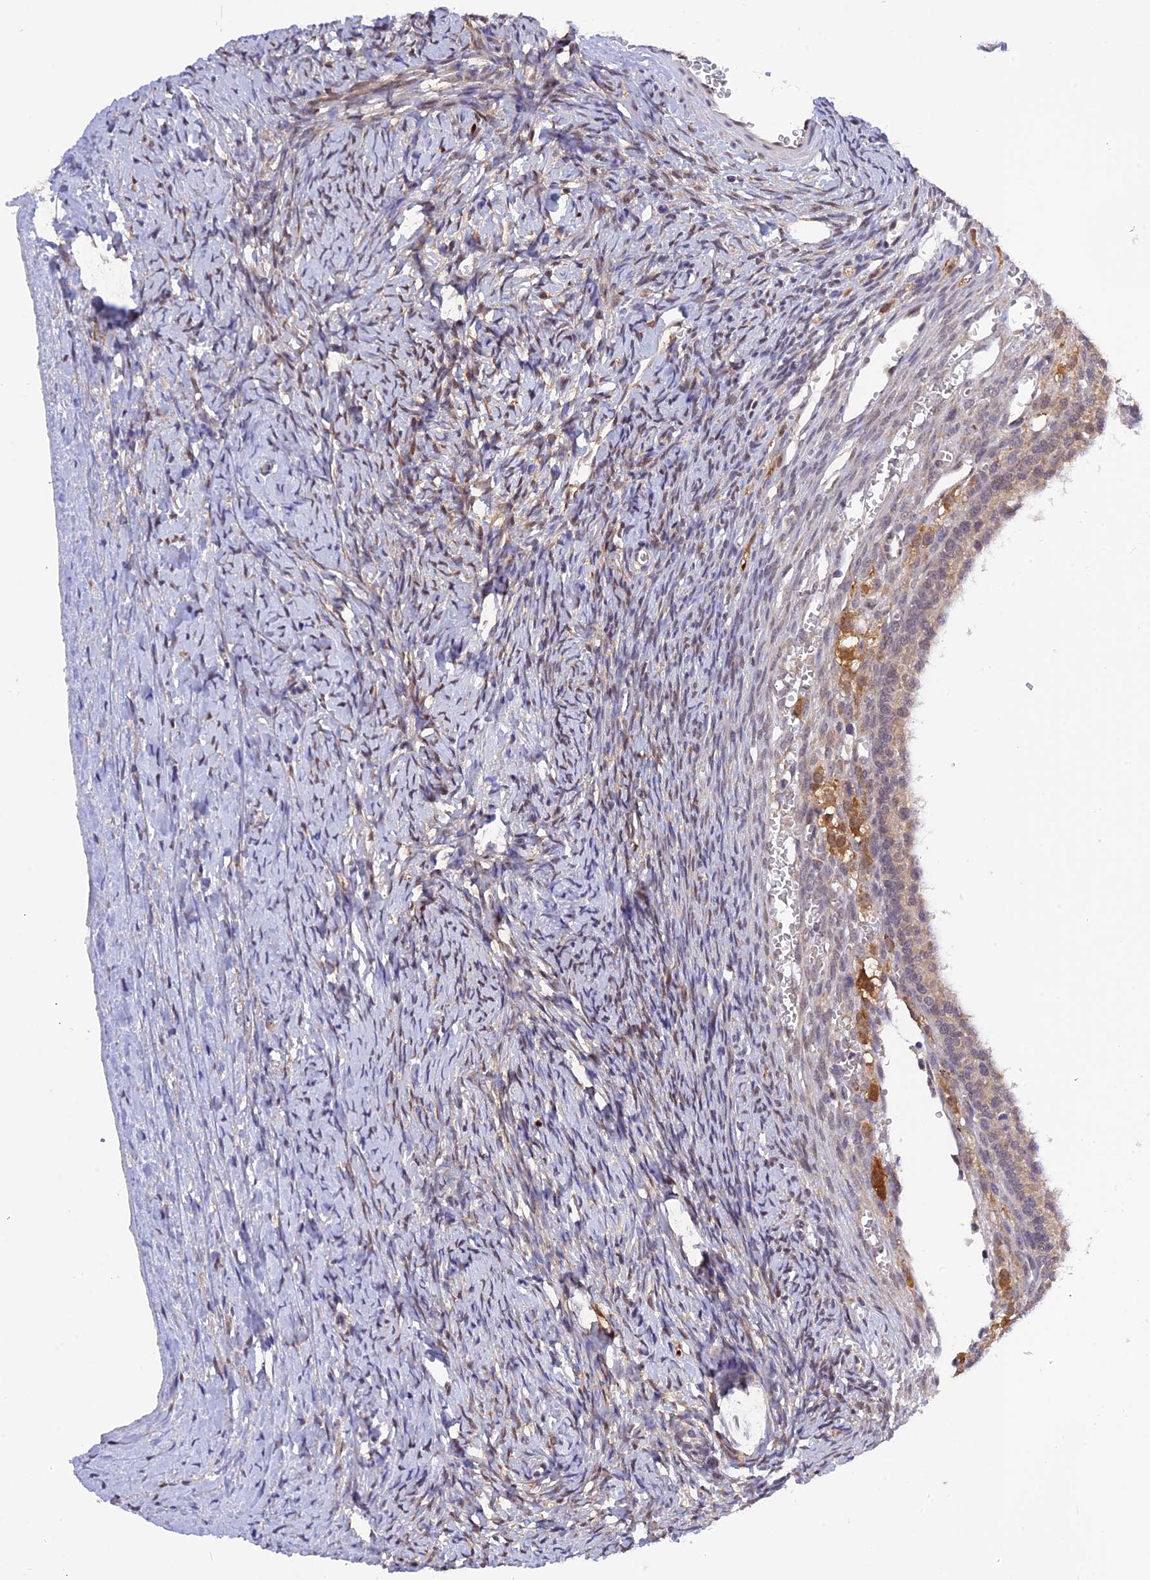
{"staining": {"intensity": "moderate", "quantity": ">75%", "location": "cytoplasmic/membranous"}, "tissue": "ovary", "cell_type": "Follicle cells", "image_type": "normal", "snomed": [{"axis": "morphology", "description": "Normal tissue, NOS"}, {"axis": "morphology", "description": "Developmental malformation"}, {"axis": "topography", "description": "Ovary"}], "caption": "An immunohistochemistry histopathology image of normal tissue is shown. Protein staining in brown labels moderate cytoplasmic/membranous positivity in ovary within follicle cells.", "gene": "MNS1", "patient": {"sex": "female", "age": 39}}